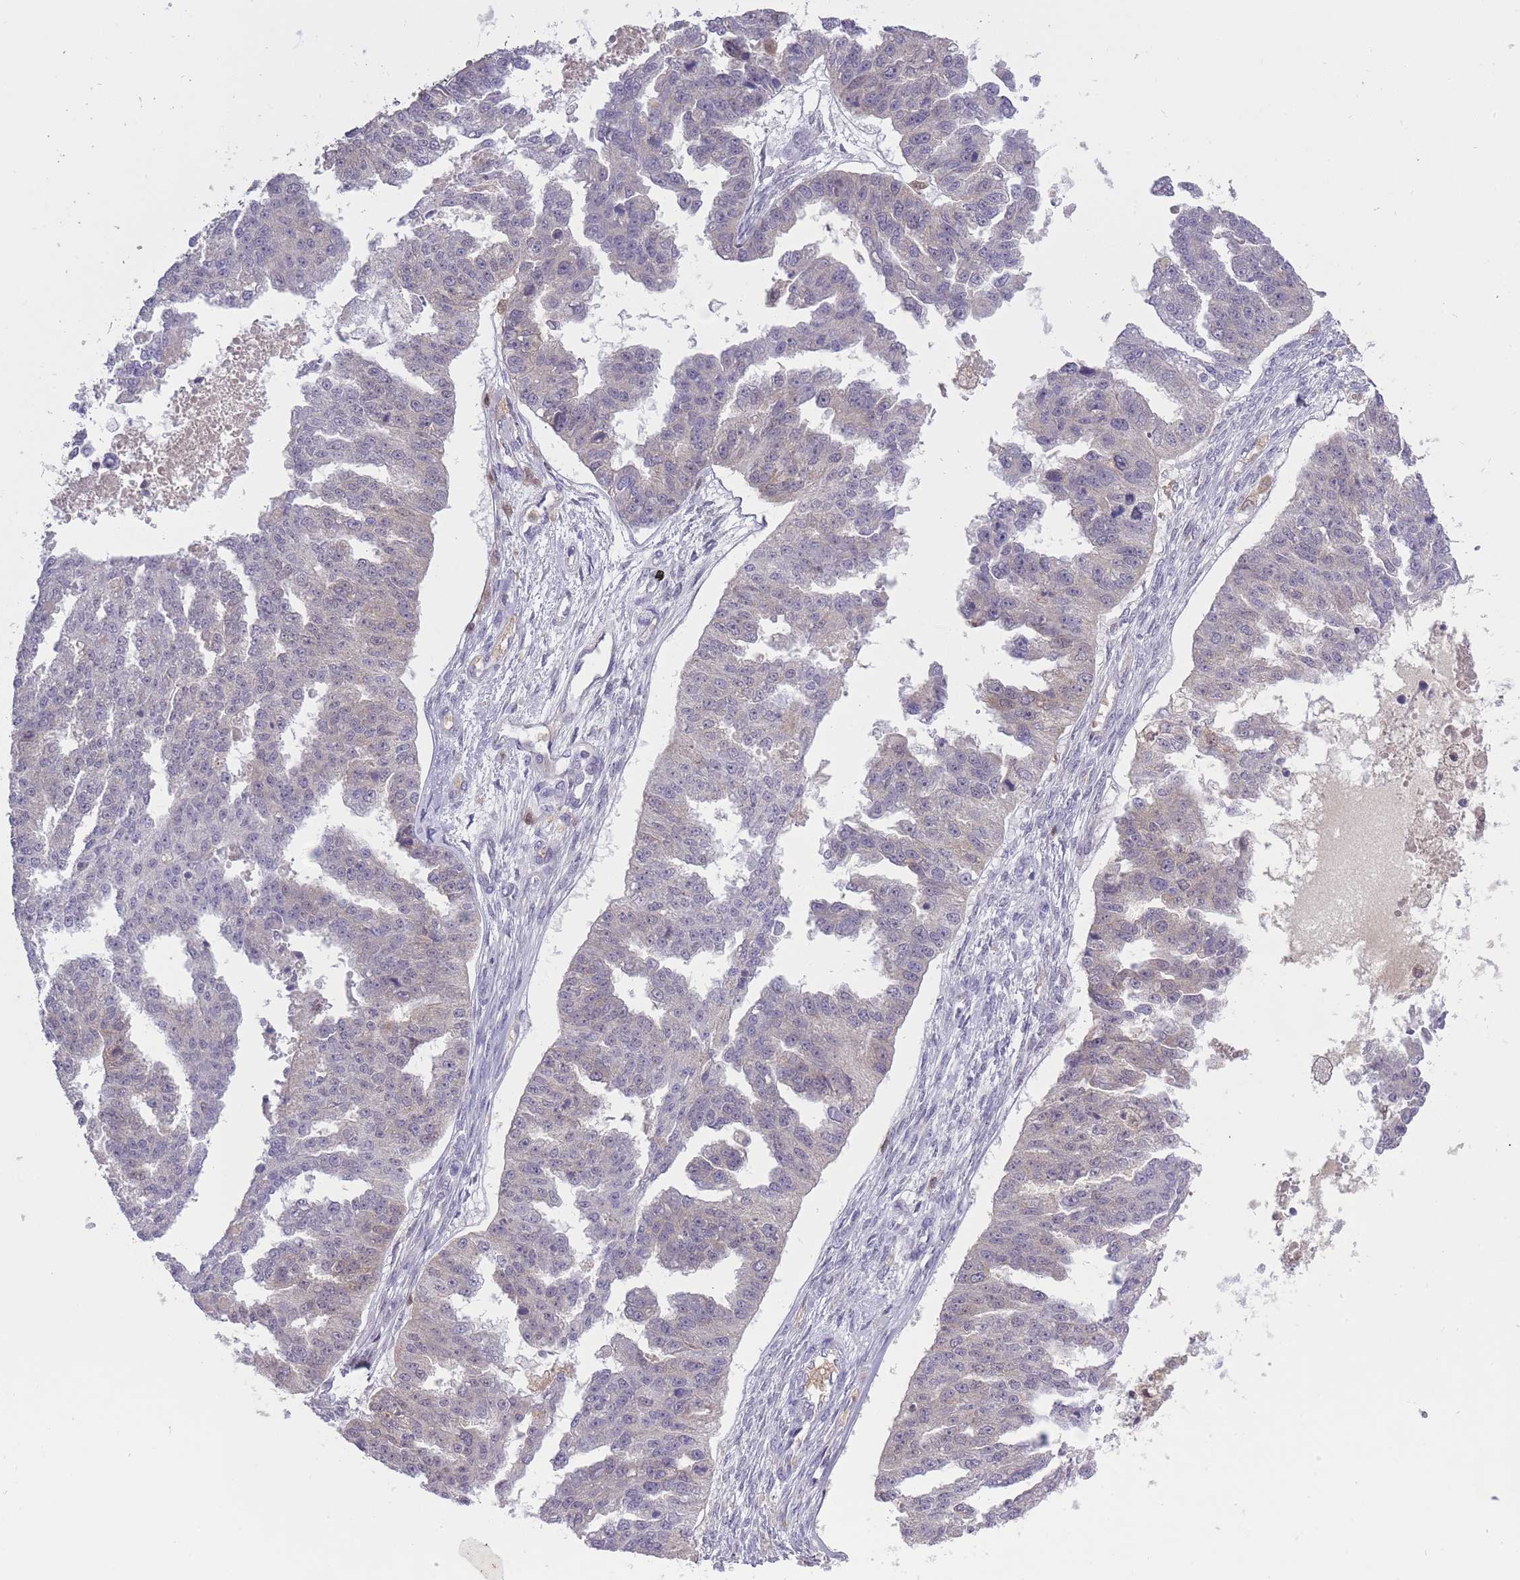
{"staining": {"intensity": "weak", "quantity": "<25%", "location": "nuclear"}, "tissue": "ovarian cancer", "cell_type": "Tumor cells", "image_type": "cancer", "snomed": [{"axis": "morphology", "description": "Cystadenocarcinoma, serous, NOS"}, {"axis": "topography", "description": "Ovary"}], "caption": "Tumor cells show no significant positivity in ovarian serous cystadenocarcinoma.", "gene": "CXorf38", "patient": {"sex": "female", "age": 58}}